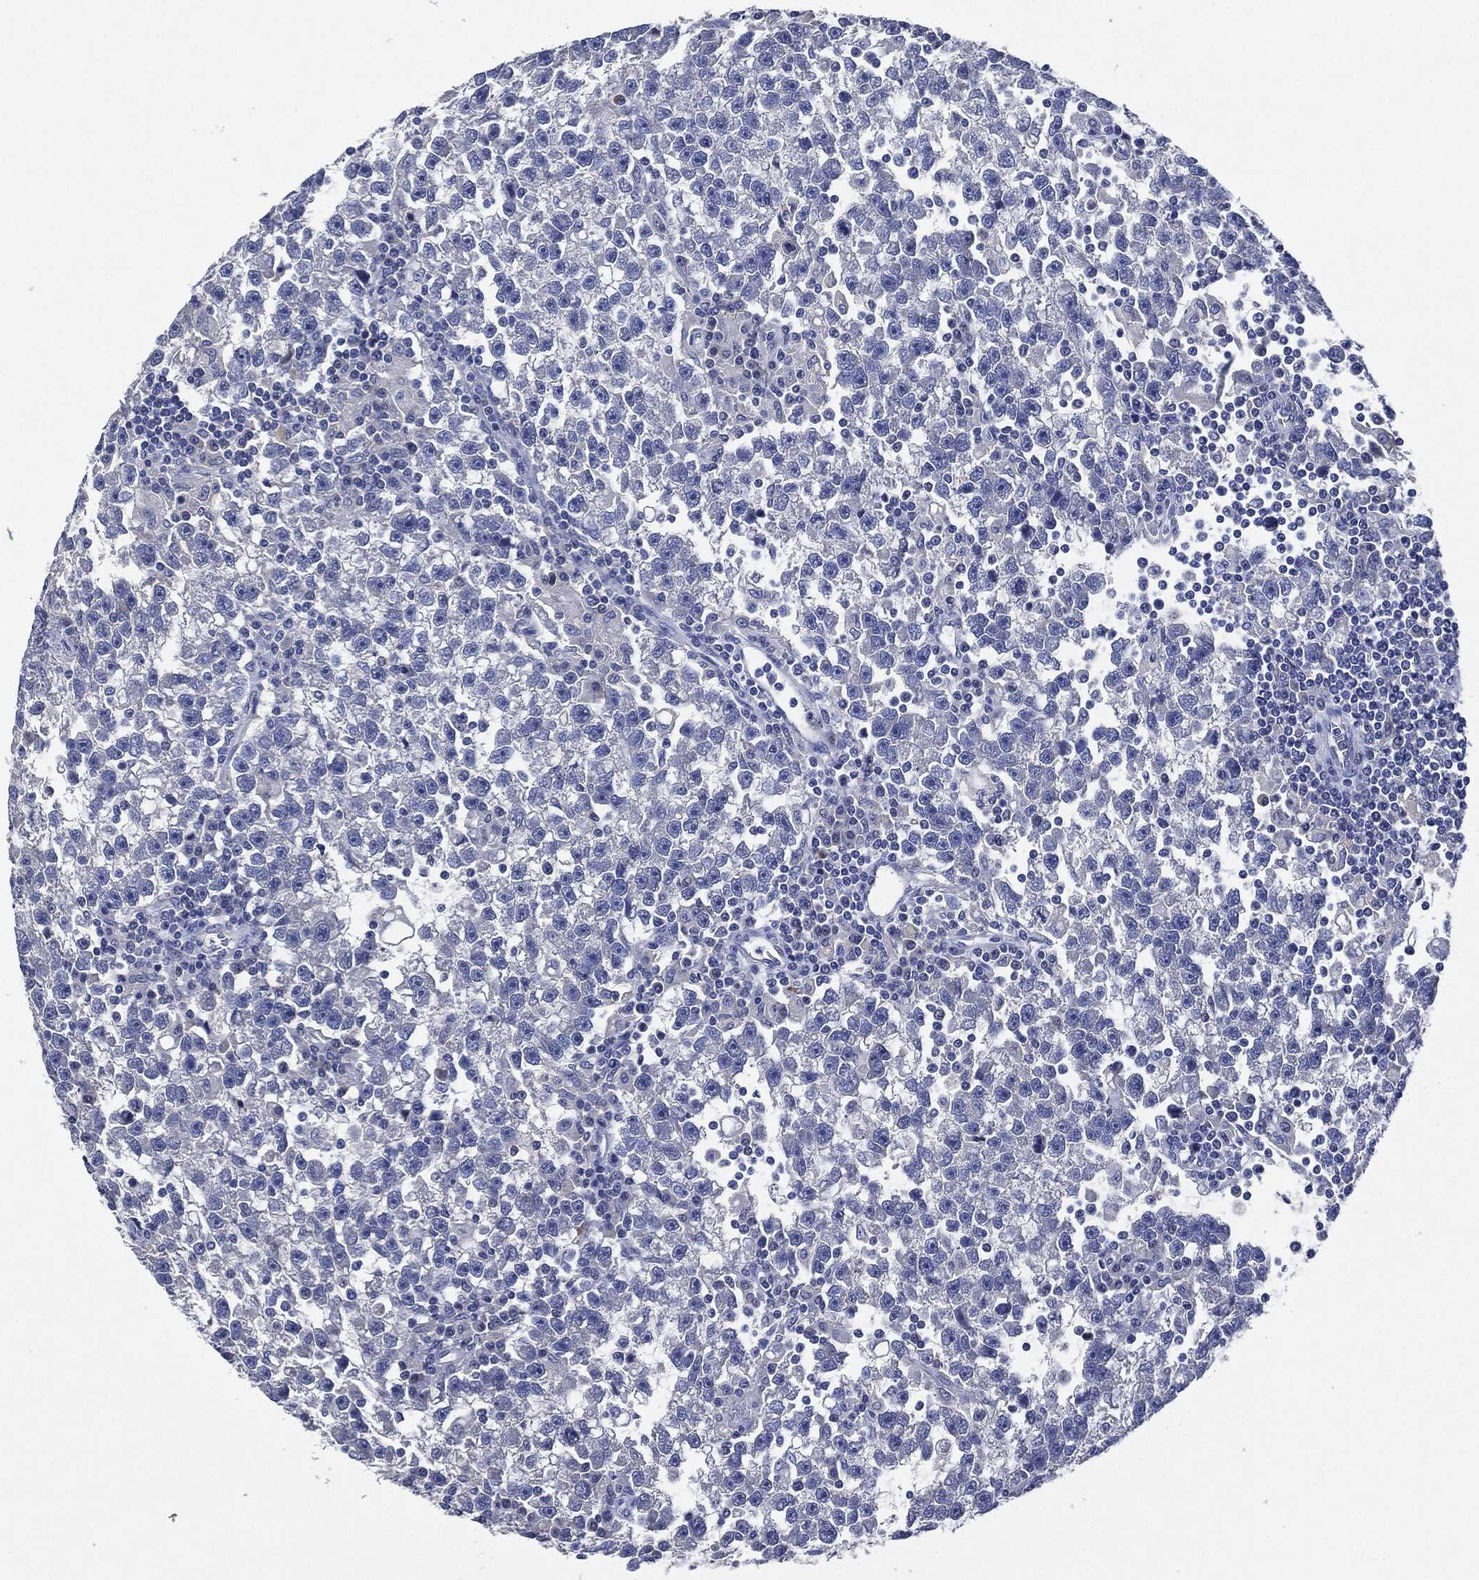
{"staining": {"intensity": "negative", "quantity": "none", "location": "none"}, "tissue": "testis cancer", "cell_type": "Tumor cells", "image_type": "cancer", "snomed": [{"axis": "morphology", "description": "Seminoma, NOS"}, {"axis": "topography", "description": "Testis"}], "caption": "High power microscopy histopathology image of an immunohistochemistry image of testis cancer (seminoma), revealing no significant staining in tumor cells.", "gene": "NTRK1", "patient": {"sex": "male", "age": 47}}